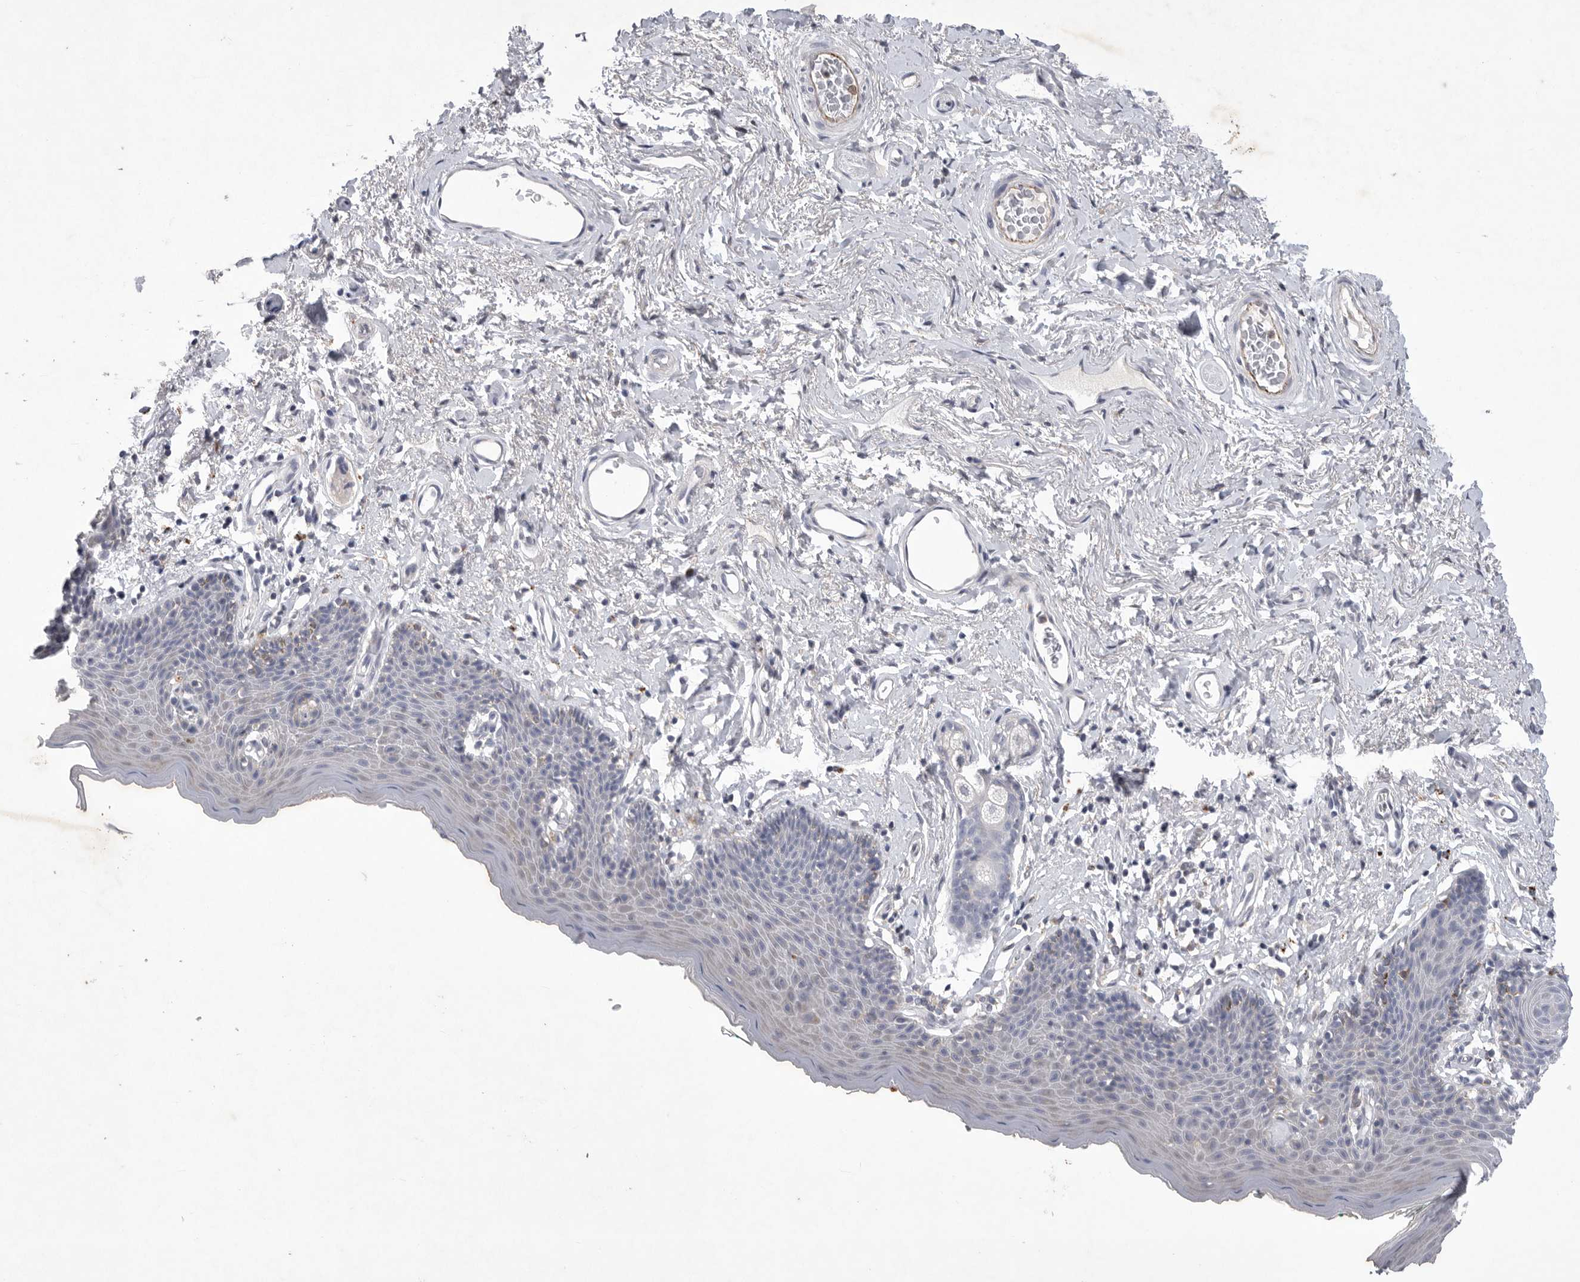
{"staining": {"intensity": "negative", "quantity": "none", "location": "none"}, "tissue": "skin", "cell_type": "Epidermal cells", "image_type": "normal", "snomed": [{"axis": "morphology", "description": "Normal tissue, NOS"}, {"axis": "topography", "description": "Vulva"}], "caption": "Immunohistochemistry (IHC) micrograph of normal human skin stained for a protein (brown), which exhibits no expression in epidermal cells.", "gene": "SIGLEC10", "patient": {"sex": "female", "age": 66}}